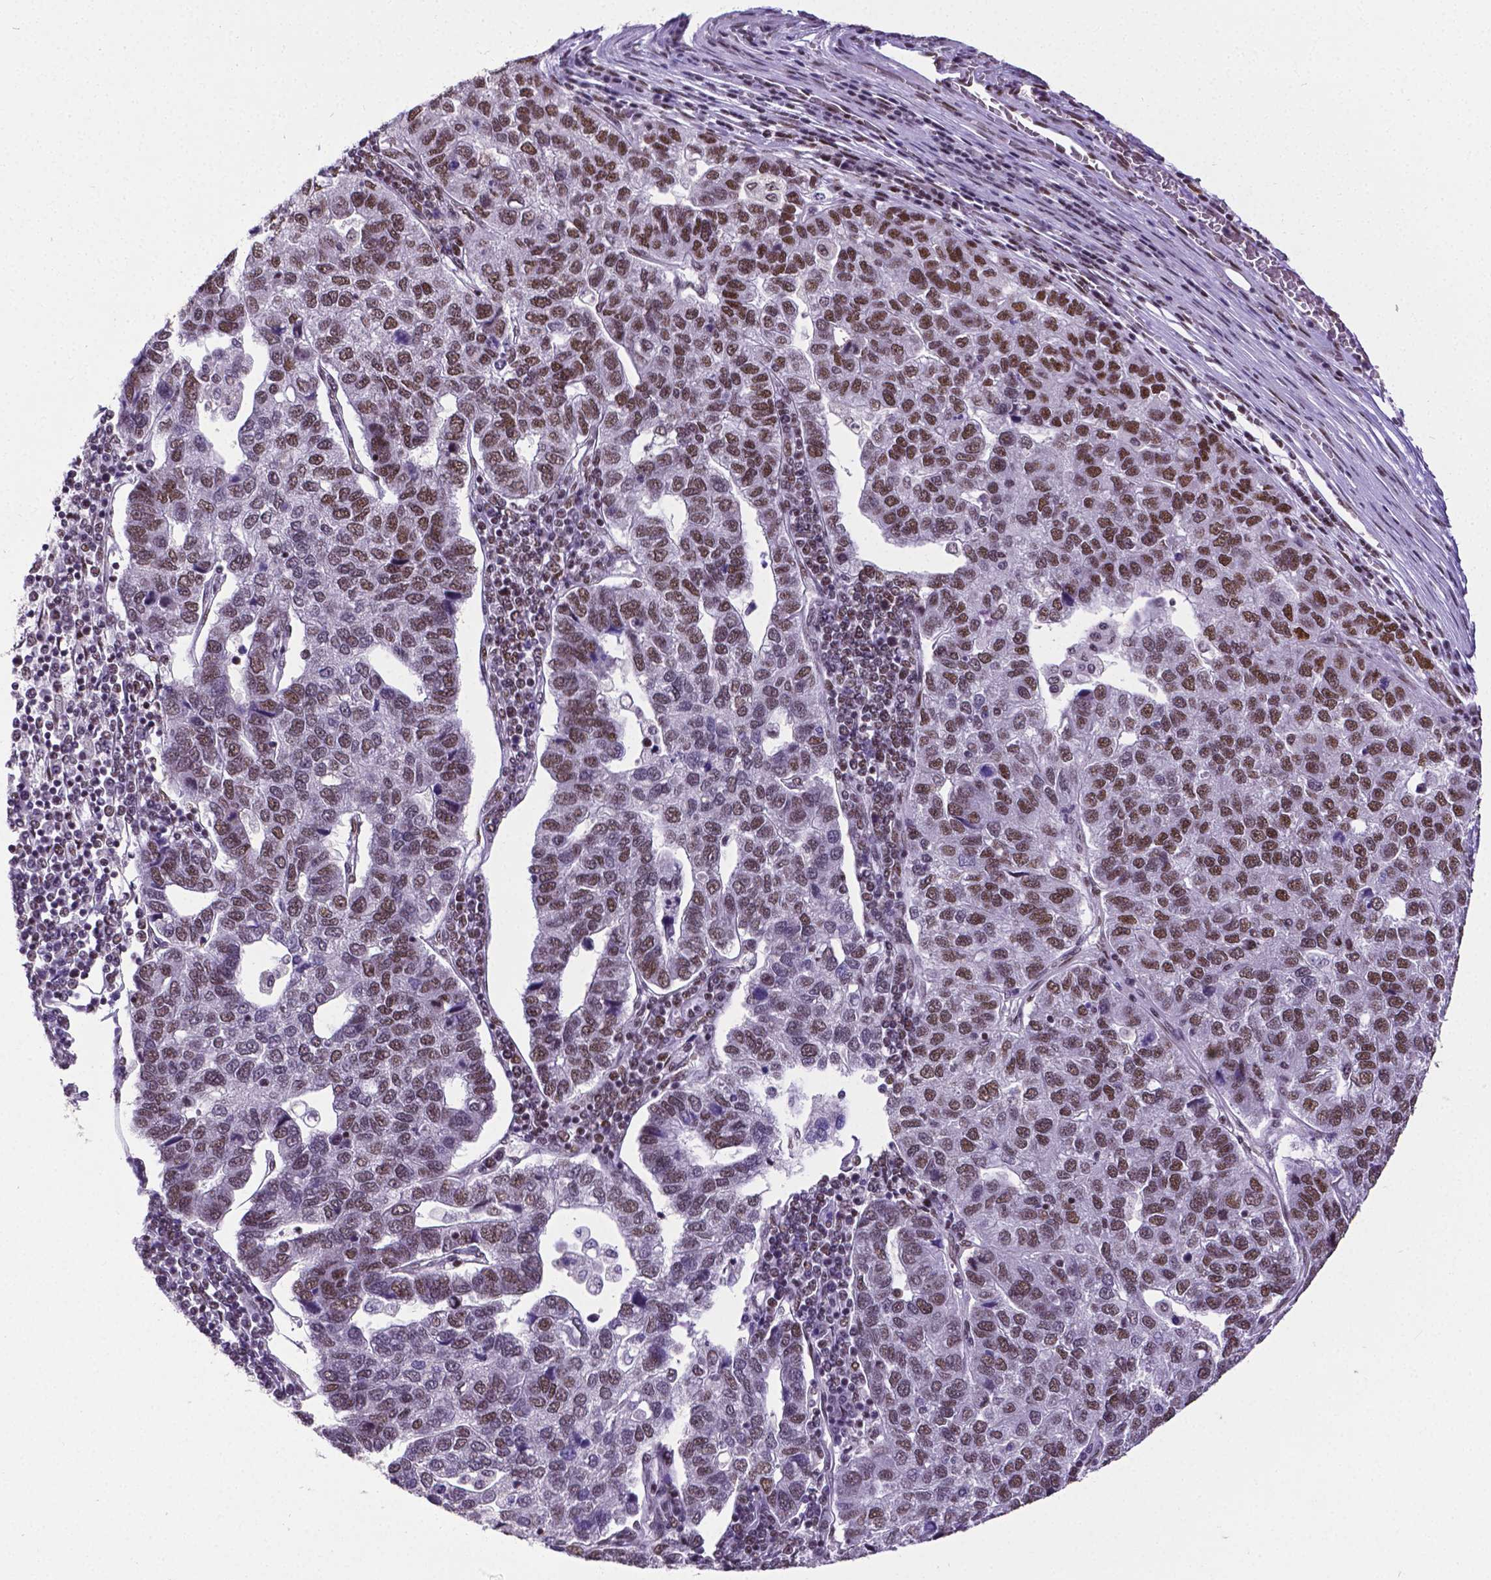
{"staining": {"intensity": "moderate", "quantity": "25%-75%", "location": "nuclear"}, "tissue": "pancreatic cancer", "cell_type": "Tumor cells", "image_type": "cancer", "snomed": [{"axis": "morphology", "description": "Adenocarcinoma, NOS"}, {"axis": "topography", "description": "Pancreas"}], "caption": "DAB immunohistochemical staining of human adenocarcinoma (pancreatic) exhibits moderate nuclear protein positivity in about 25%-75% of tumor cells.", "gene": "REST", "patient": {"sex": "female", "age": 61}}